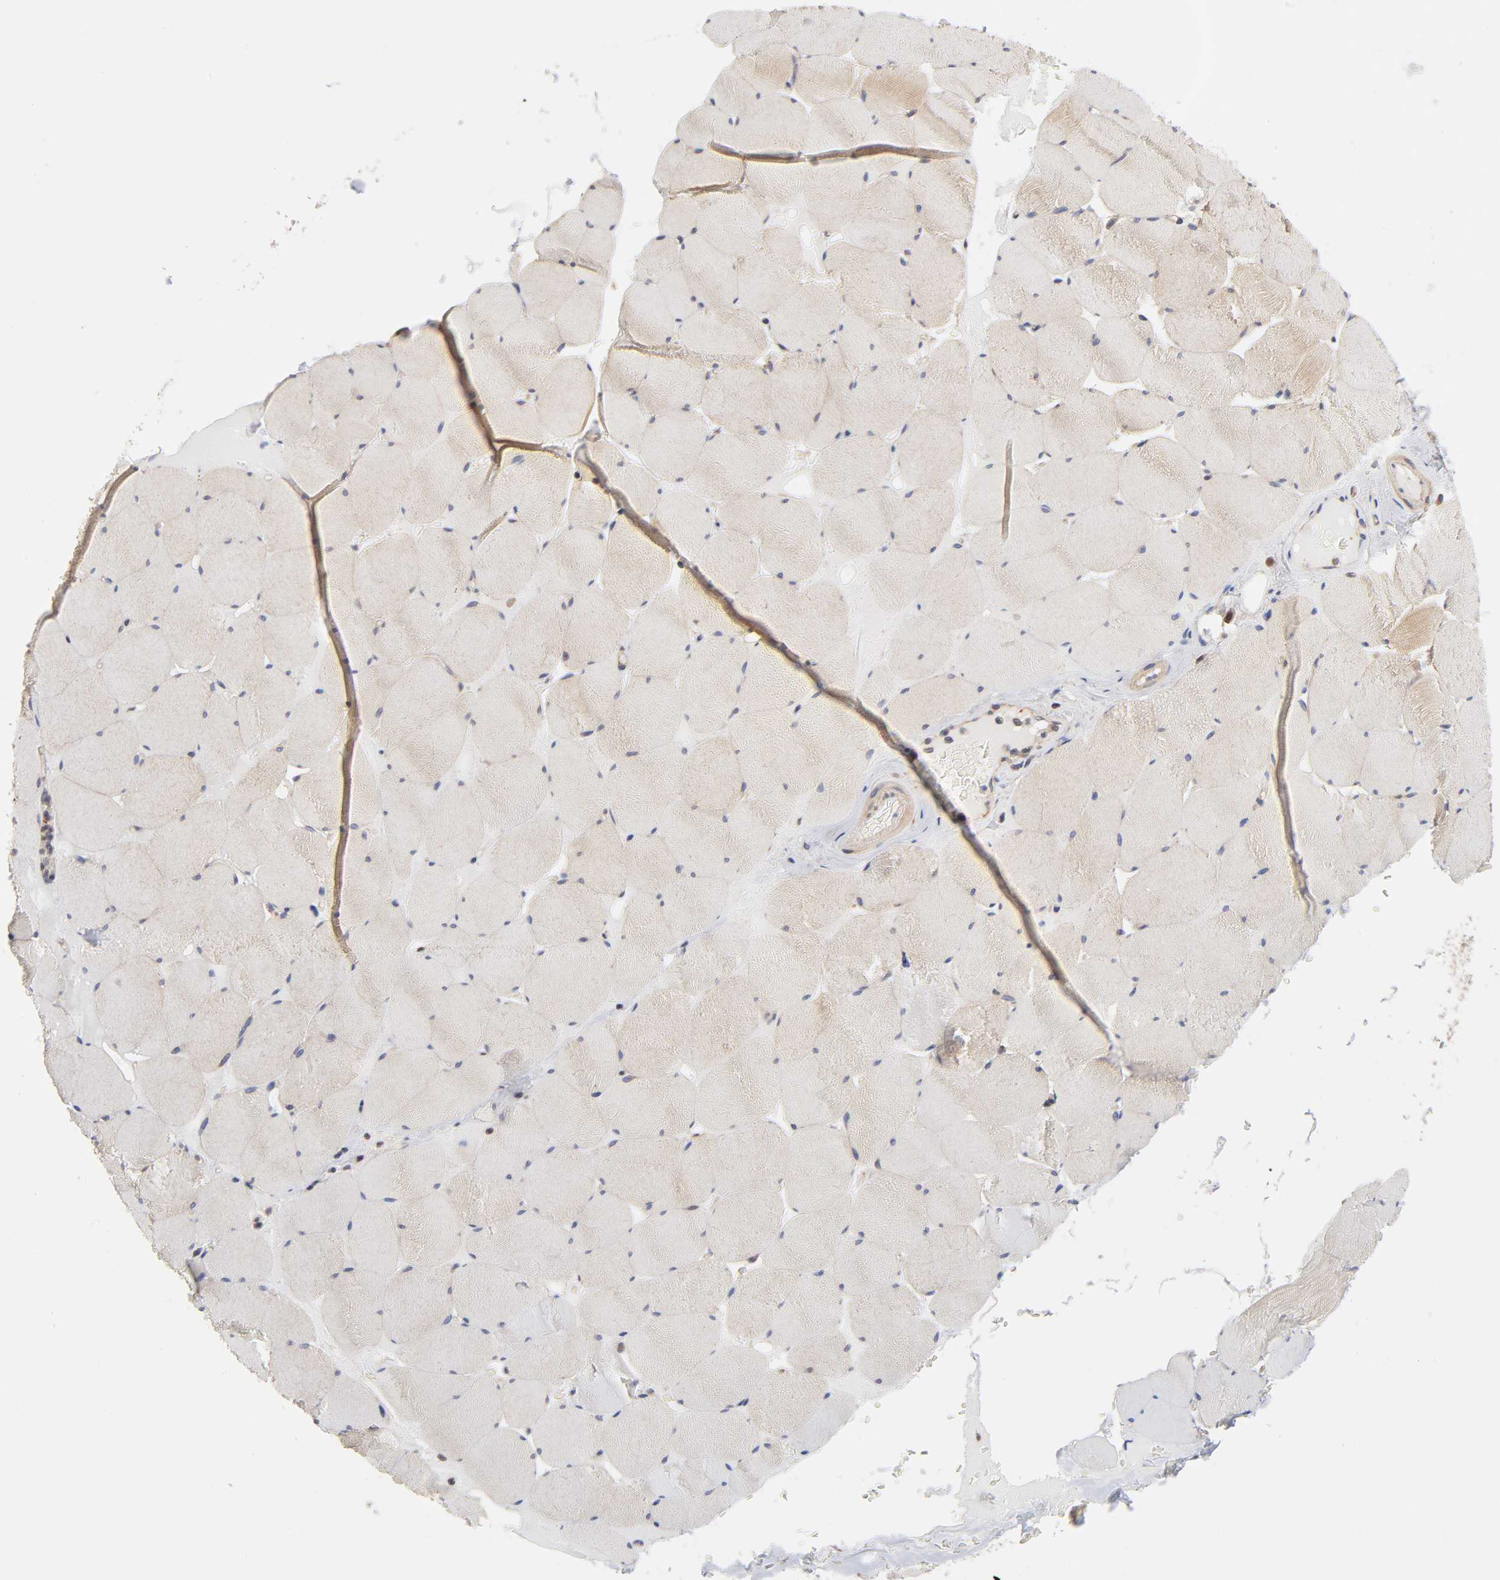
{"staining": {"intensity": "weak", "quantity": ">75%", "location": "cytoplasmic/membranous"}, "tissue": "skeletal muscle", "cell_type": "Myocytes", "image_type": "normal", "snomed": [{"axis": "morphology", "description": "Normal tissue, NOS"}, {"axis": "topography", "description": "Skeletal muscle"}], "caption": "A micrograph showing weak cytoplasmic/membranous staining in about >75% of myocytes in unremarkable skeletal muscle, as visualized by brown immunohistochemical staining.", "gene": "STRN3", "patient": {"sex": "male", "age": 62}}